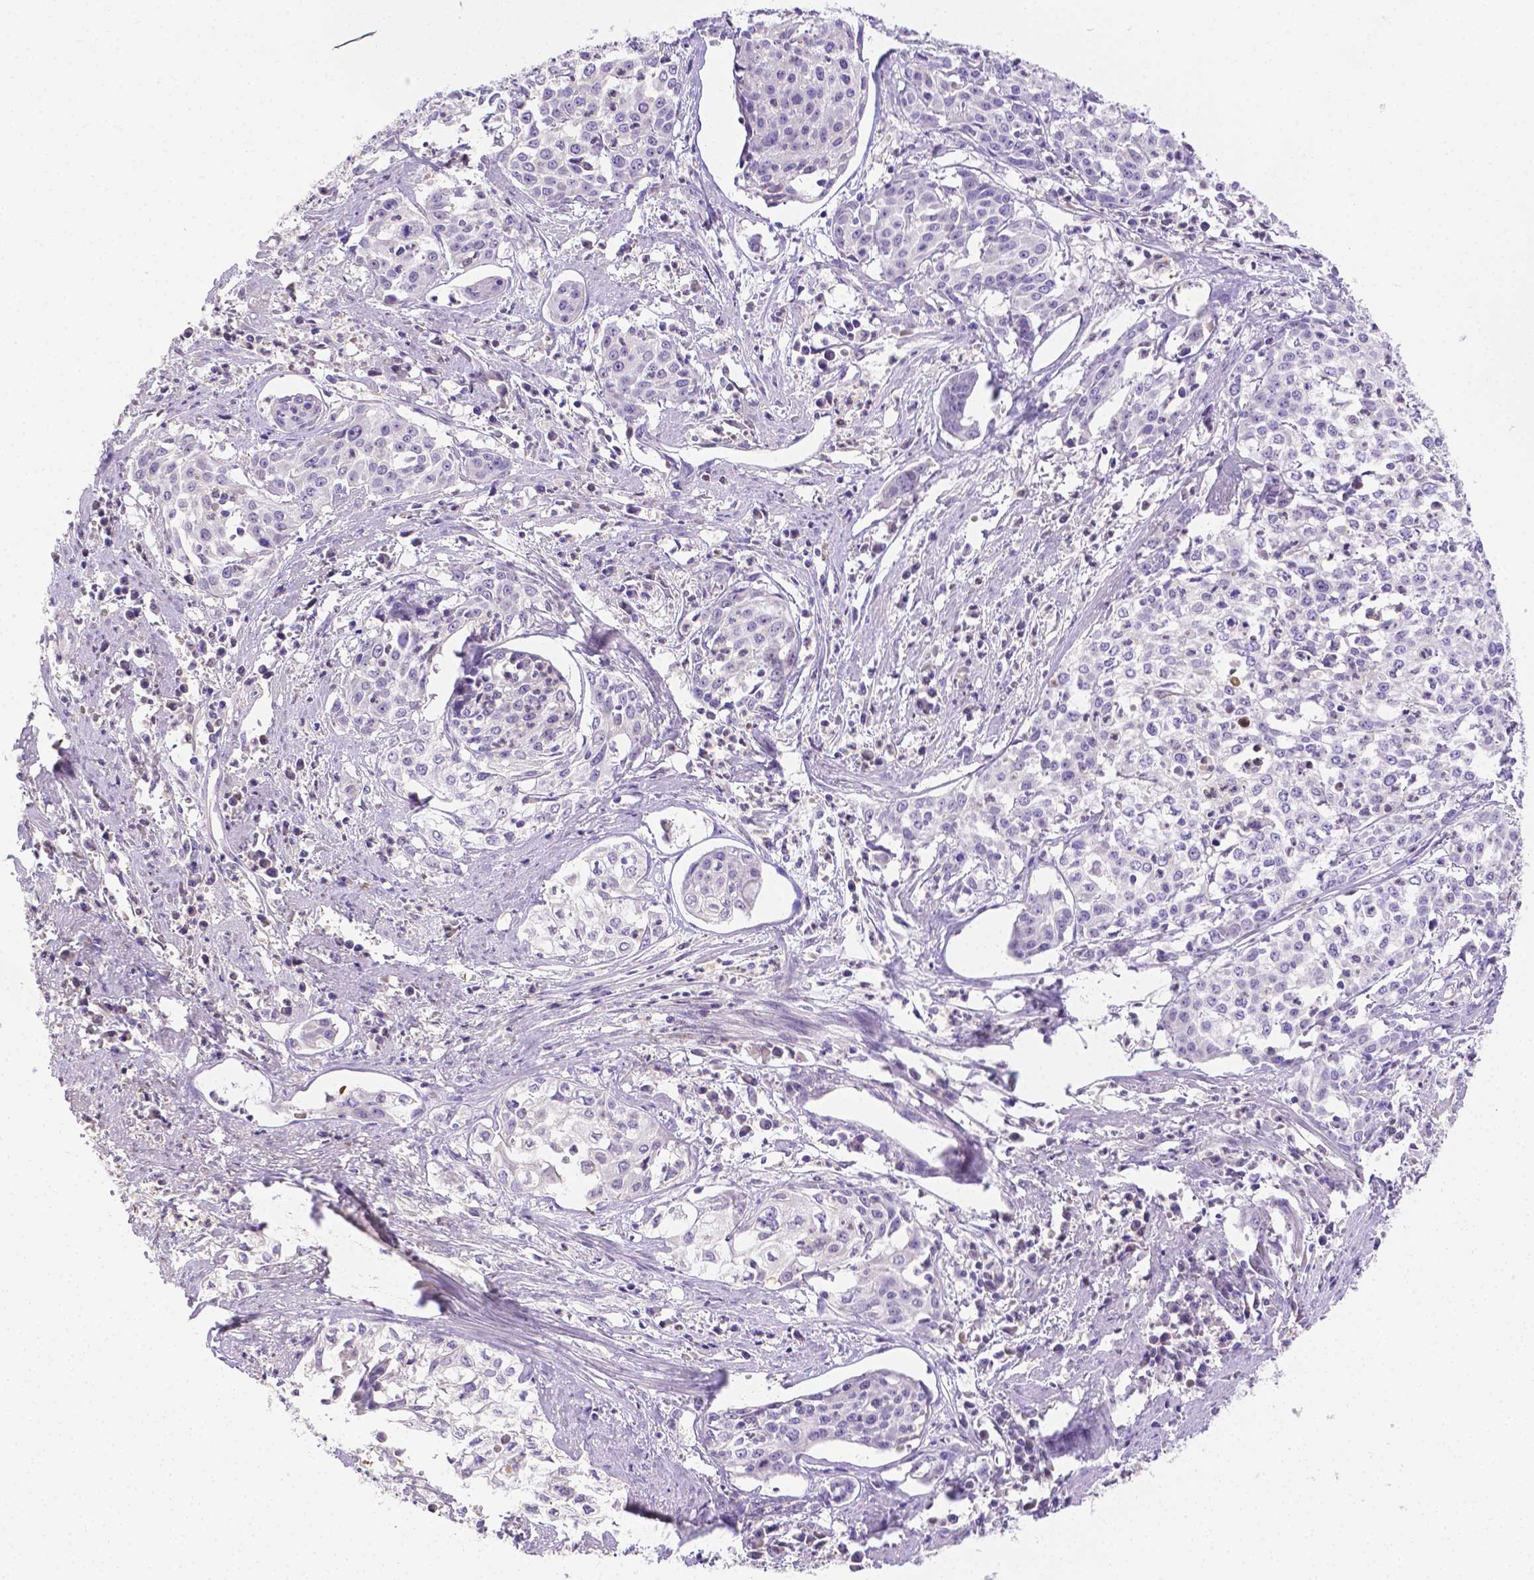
{"staining": {"intensity": "negative", "quantity": "none", "location": "none"}, "tissue": "cervical cancer", "cell_type": "Tumor cells", "image_type": "cancer", "snomed": [{"axis": "morphology", "description": "Squamous cell carcinoma, NOS"}, {"axis": "topography", "description": "Cervix"}], "caption": "Tumor cells are negative for protein expression in human squamous cell carcinoma (cervical).", "gene": "NXPH2", "patient": {"sex": "female", "age": 39}}